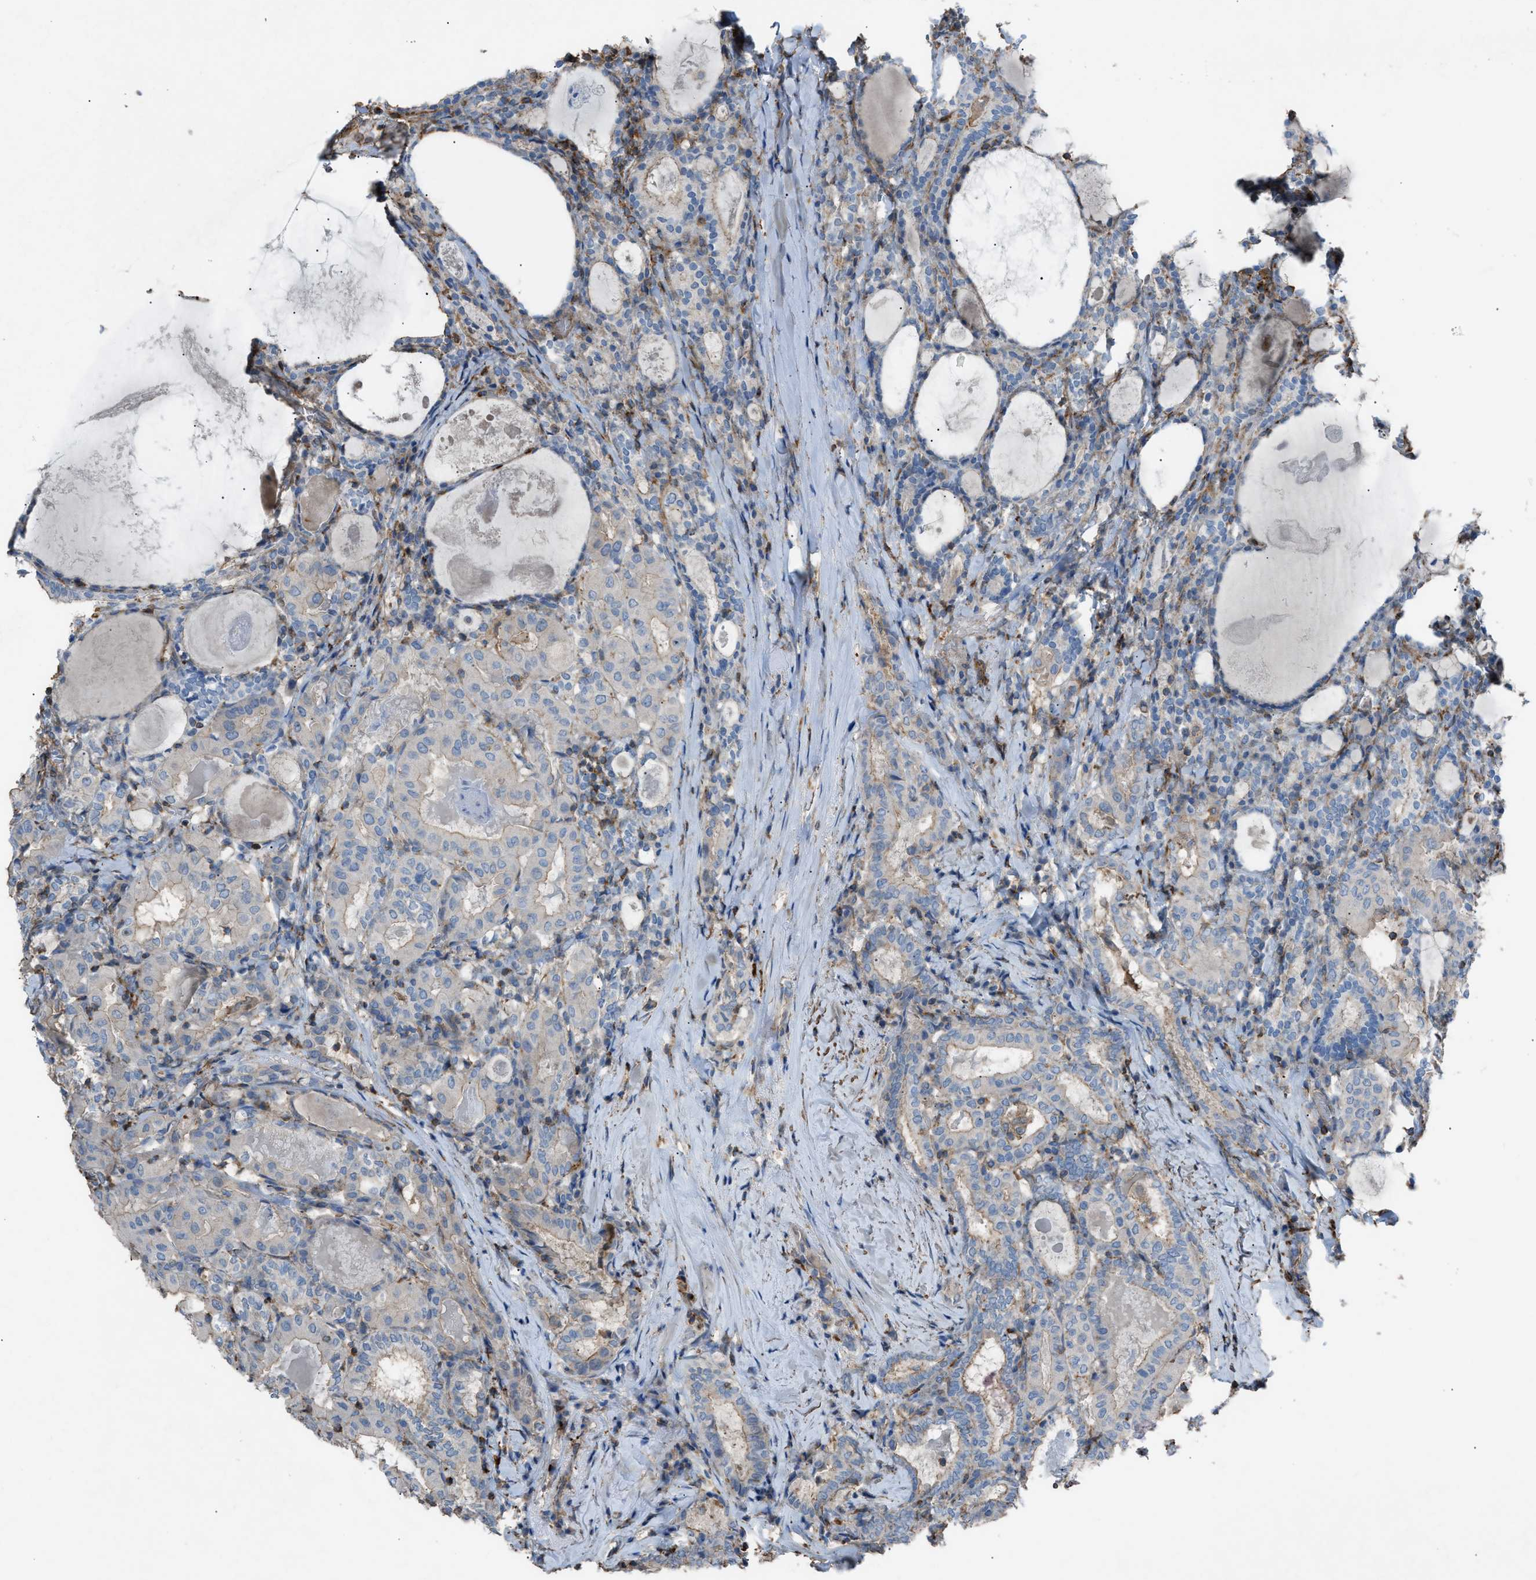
{"staining": {"intensity": "weak", "quantity": "25%-75%", "location": "cytoplasmic/membranous"}, "tissue": "thyroid cancer", "cell_type": "Tumor cells", "image_type": "cancer", "snomed": [{"axis": "morphology", "description": "Papillary adenocarcinoma, NOS"}, {"axis": "topography", "description": "Thyroid gland"}], "caption": "A photomicrograph showing weak cytoplasmic/membranous positivity in approximately 25%-75% of tumor cells in thyroid cancer, as visualized by brown immunohistochemical staining.", "gene": "NCK2", "patient": {"sex": "female", "age": 42}}